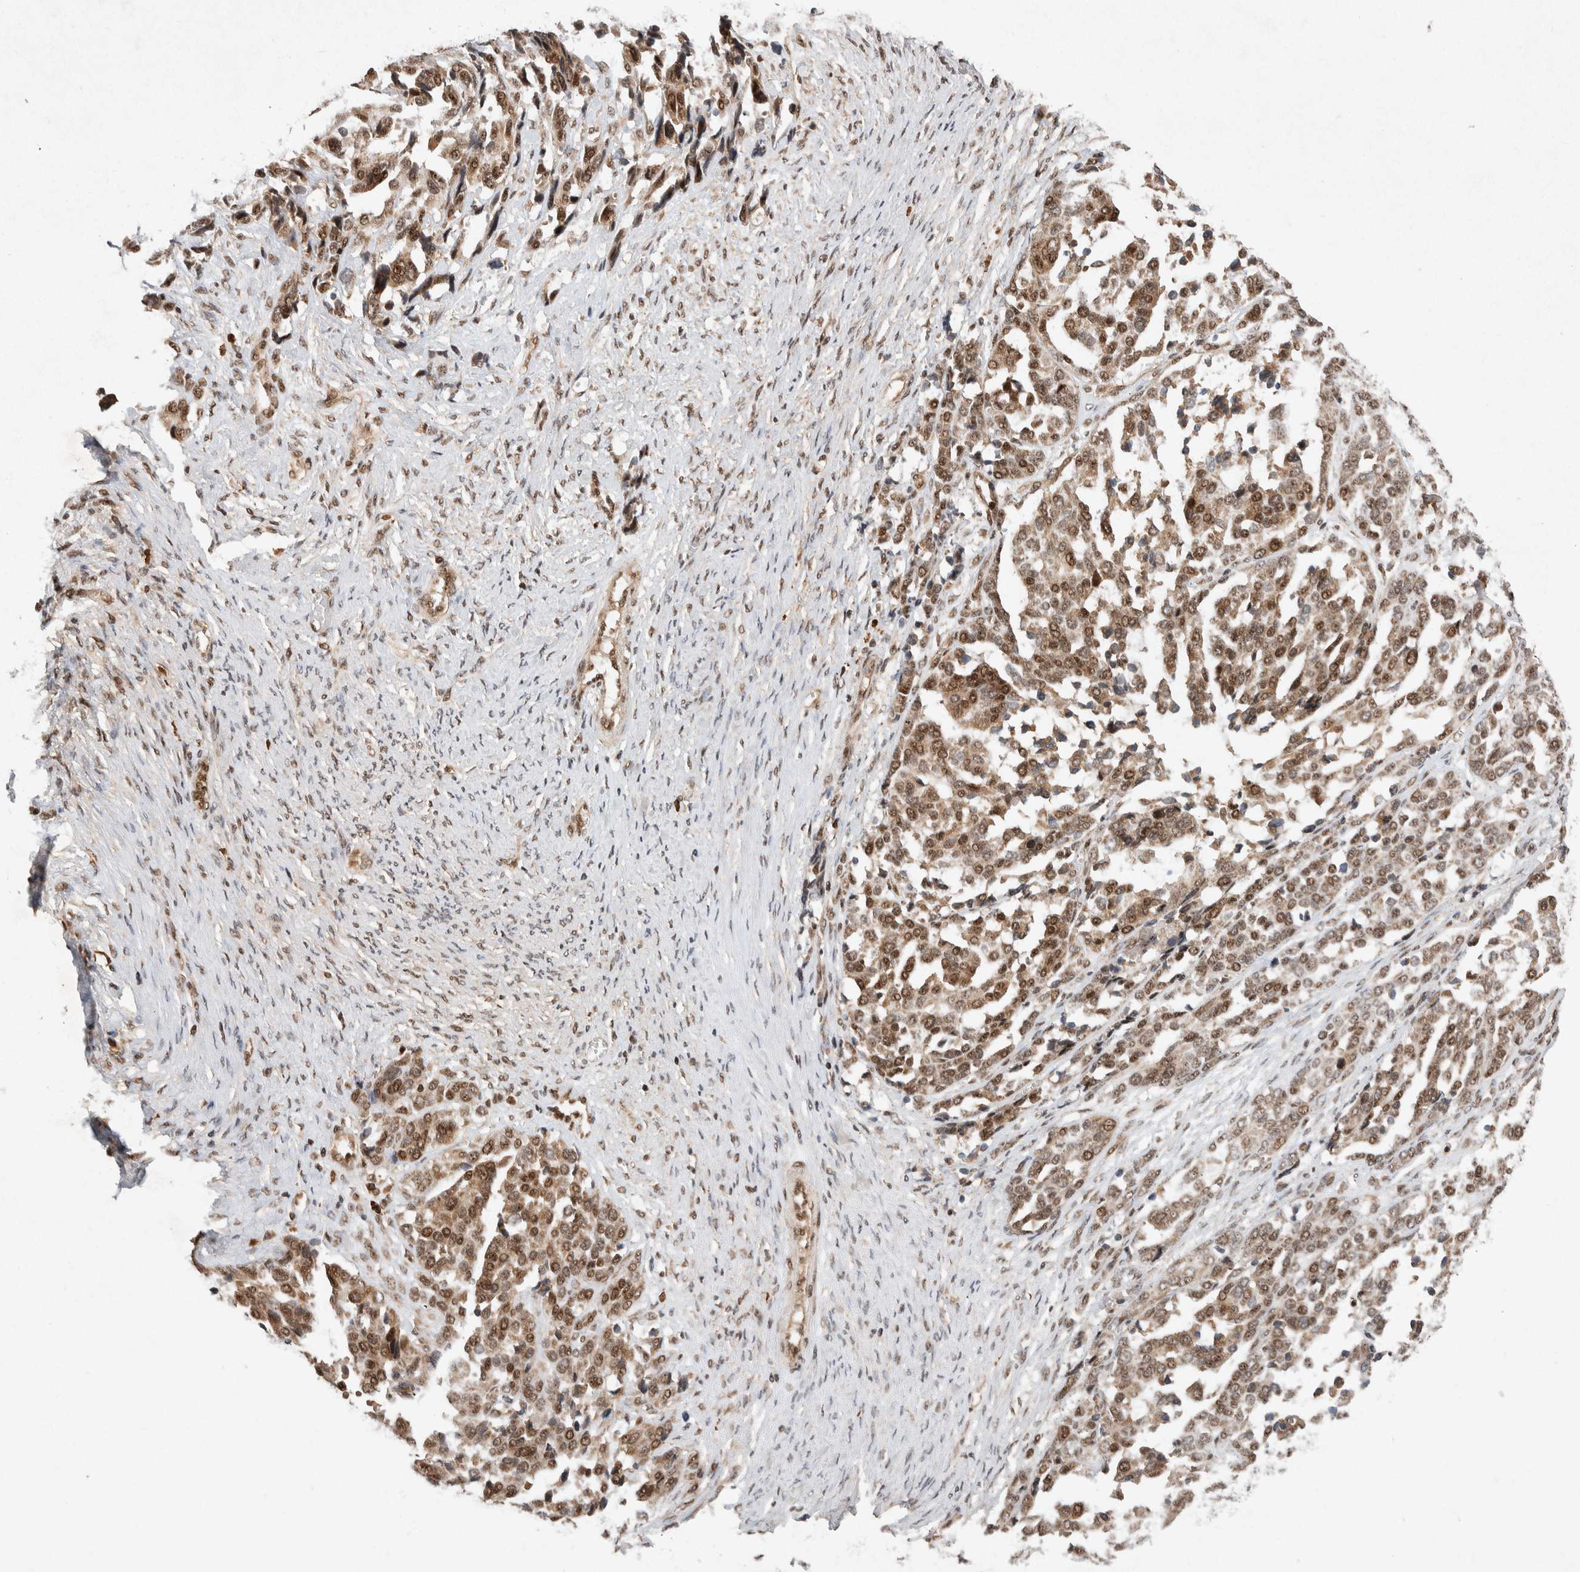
{"staining": {"intensity": "moderate", "quantity": ">75%", "location": "cytoplasmic/membranous,nuclear"}, "tissue": "ovarian cancer", "cell_type": "Tumor cells", "image_type": "cancer", "snomed": [{"axis": "morphology", "description": "Cystadenocarcinoma, serous, NOS"}, {"axis": "topography", "description": "Ovary"}], "caption": "Immunohistochemical staining of ovarian cancer reveals medium levels of moderate cytoplasmic/membranous and nuclear staining in approximately >75% of tumor cells.", "gene": "TOR1B", "patient": {"sex": "female", "age": 44}}